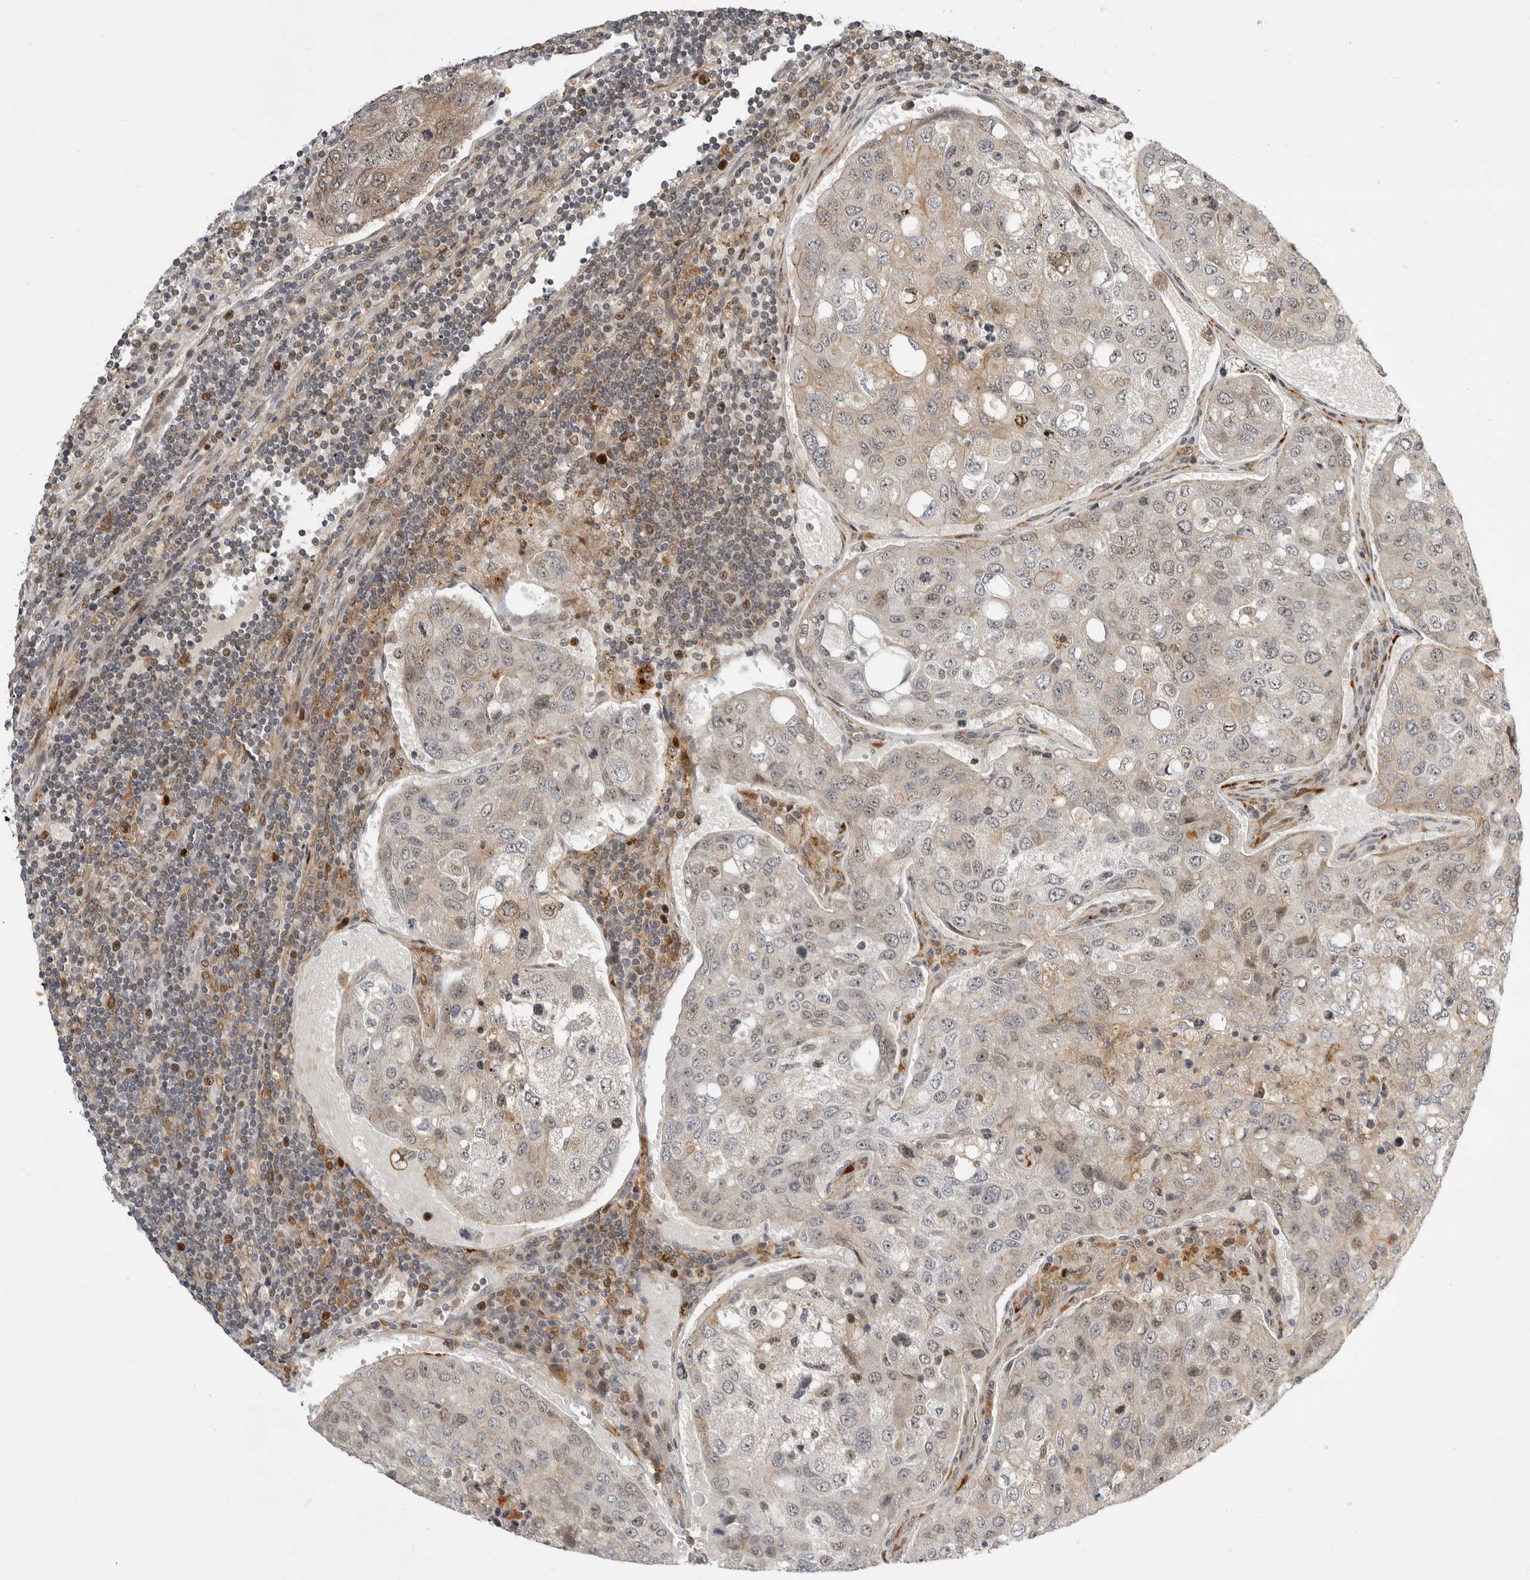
{"staining": {"intensity": "weak", "quantity": "25%-75%", "location": "cytoplasmic/membranous,nuclear"}, "tissue": "urothelial cancer", "cell_type": "Tumor cells", "image_type": "cancer", "snomed": [{"axis": "morphology", "description": "Urothelial carcinoma, High grade"}, {"axis": "topography", "description": "Lymph node"}, {"axis": "topography", "description": "Urinary bladder"}], "caption": "Immunohistochemistry (IHC) (DAB) staining of human urothelial carcinoma (high-grade) displays weak cytoplasmic/membranous and nuclear protein positivity in approximately 25%-75% of tumor cells.", "gene": "CSNK1G3", "patient": {"sex": "male", "age": 51}}